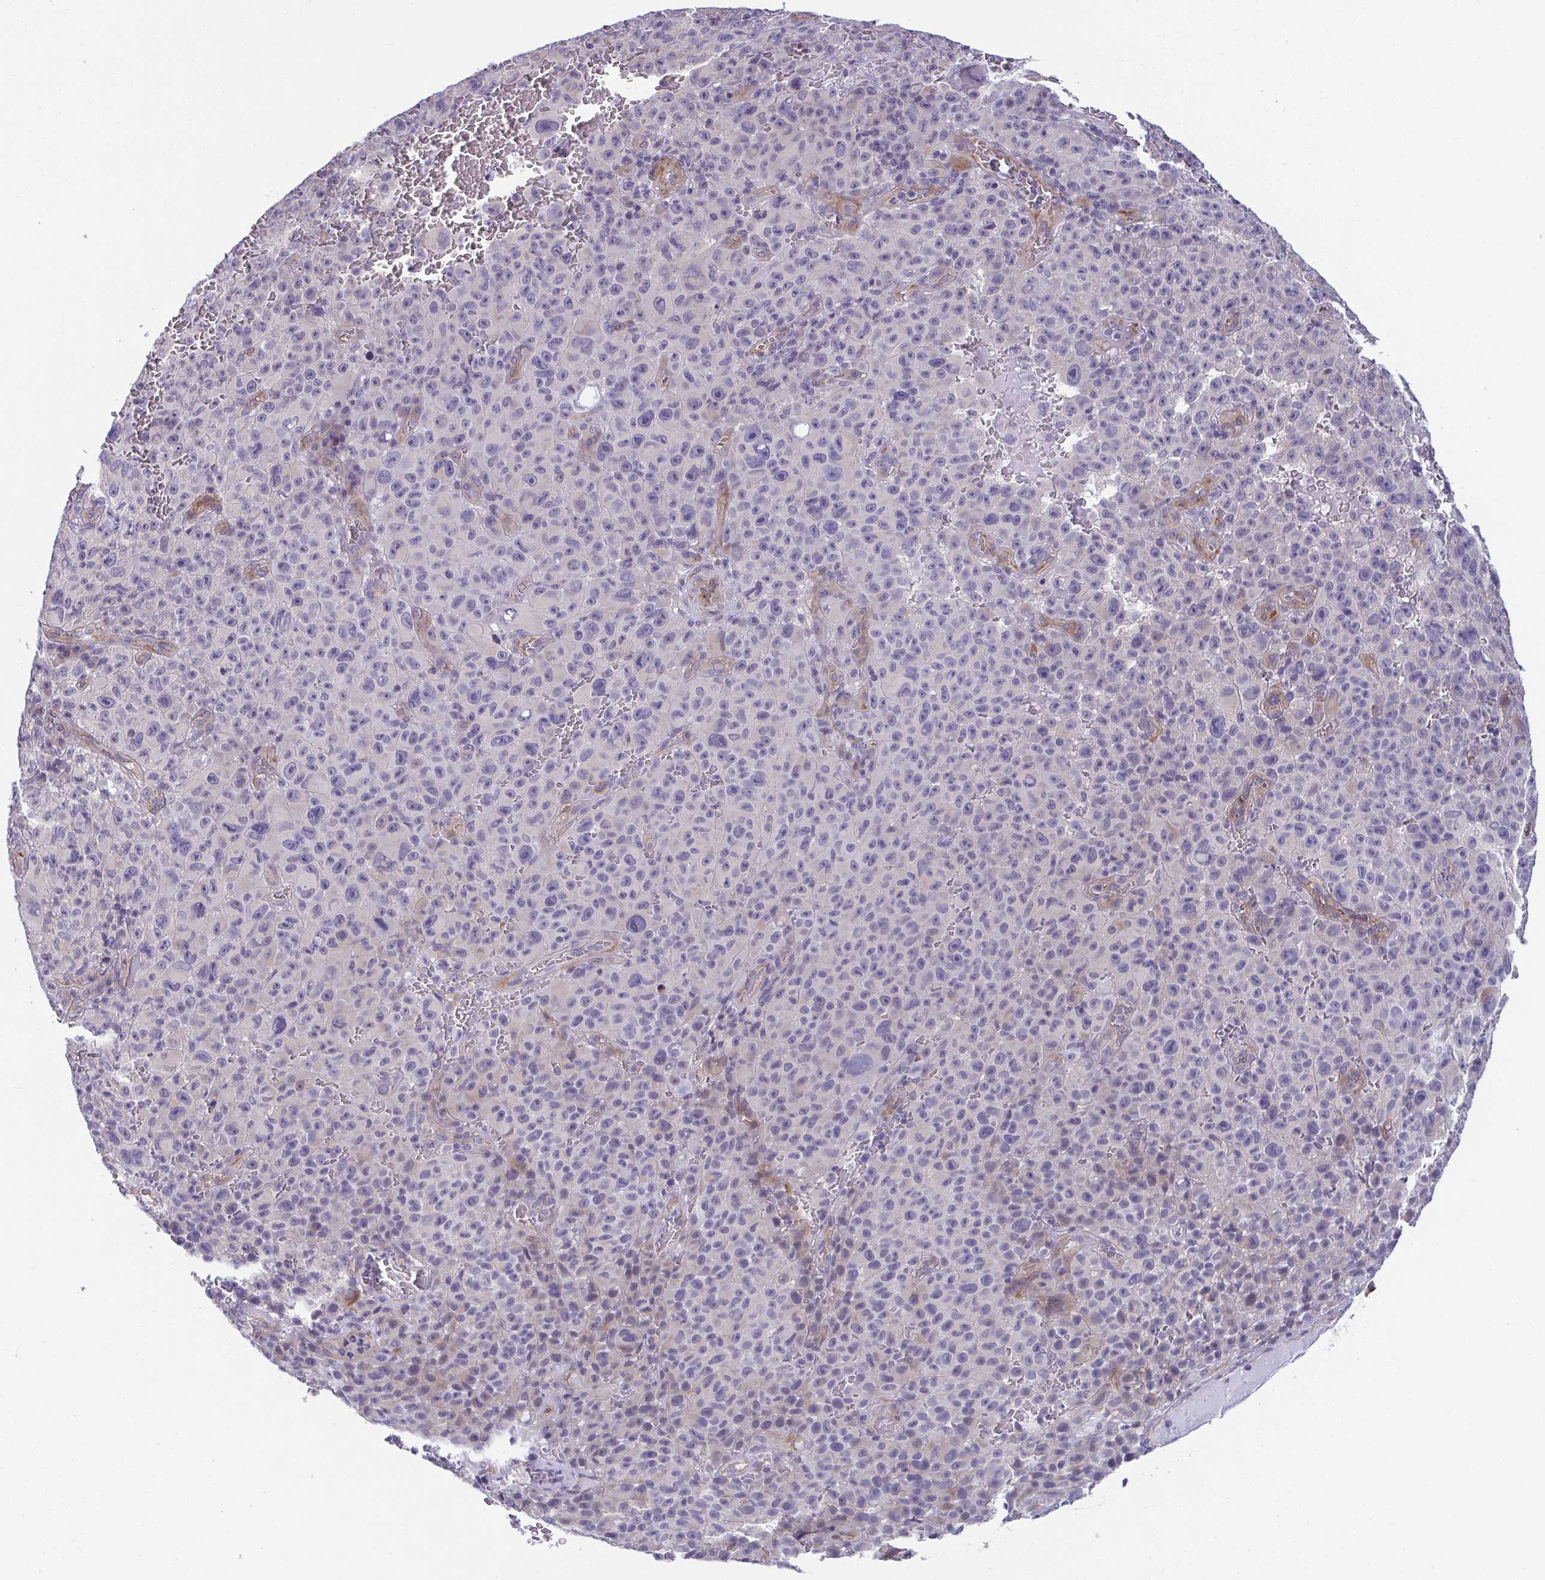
{"staining": {"intensity": "moderate", "quantity": "<25%", "location": "cytoplasmic/membranous"}, "tissue": "melanoma", "cell_type": "Tumor cells", "image_type": "cancer", "snomed": [{"axis": "morphology", "description": "Malignant melanoma, NOS"}, {"axis": "topography", "description": "Skin"}], "caption": "Tumor cells display low levels of moderate cytoplasmic/membranous expression in about <25% of cells in human malignant melanoma.", "gene": "MYL12A", "patient": {"sex": "female", "age": 82}}